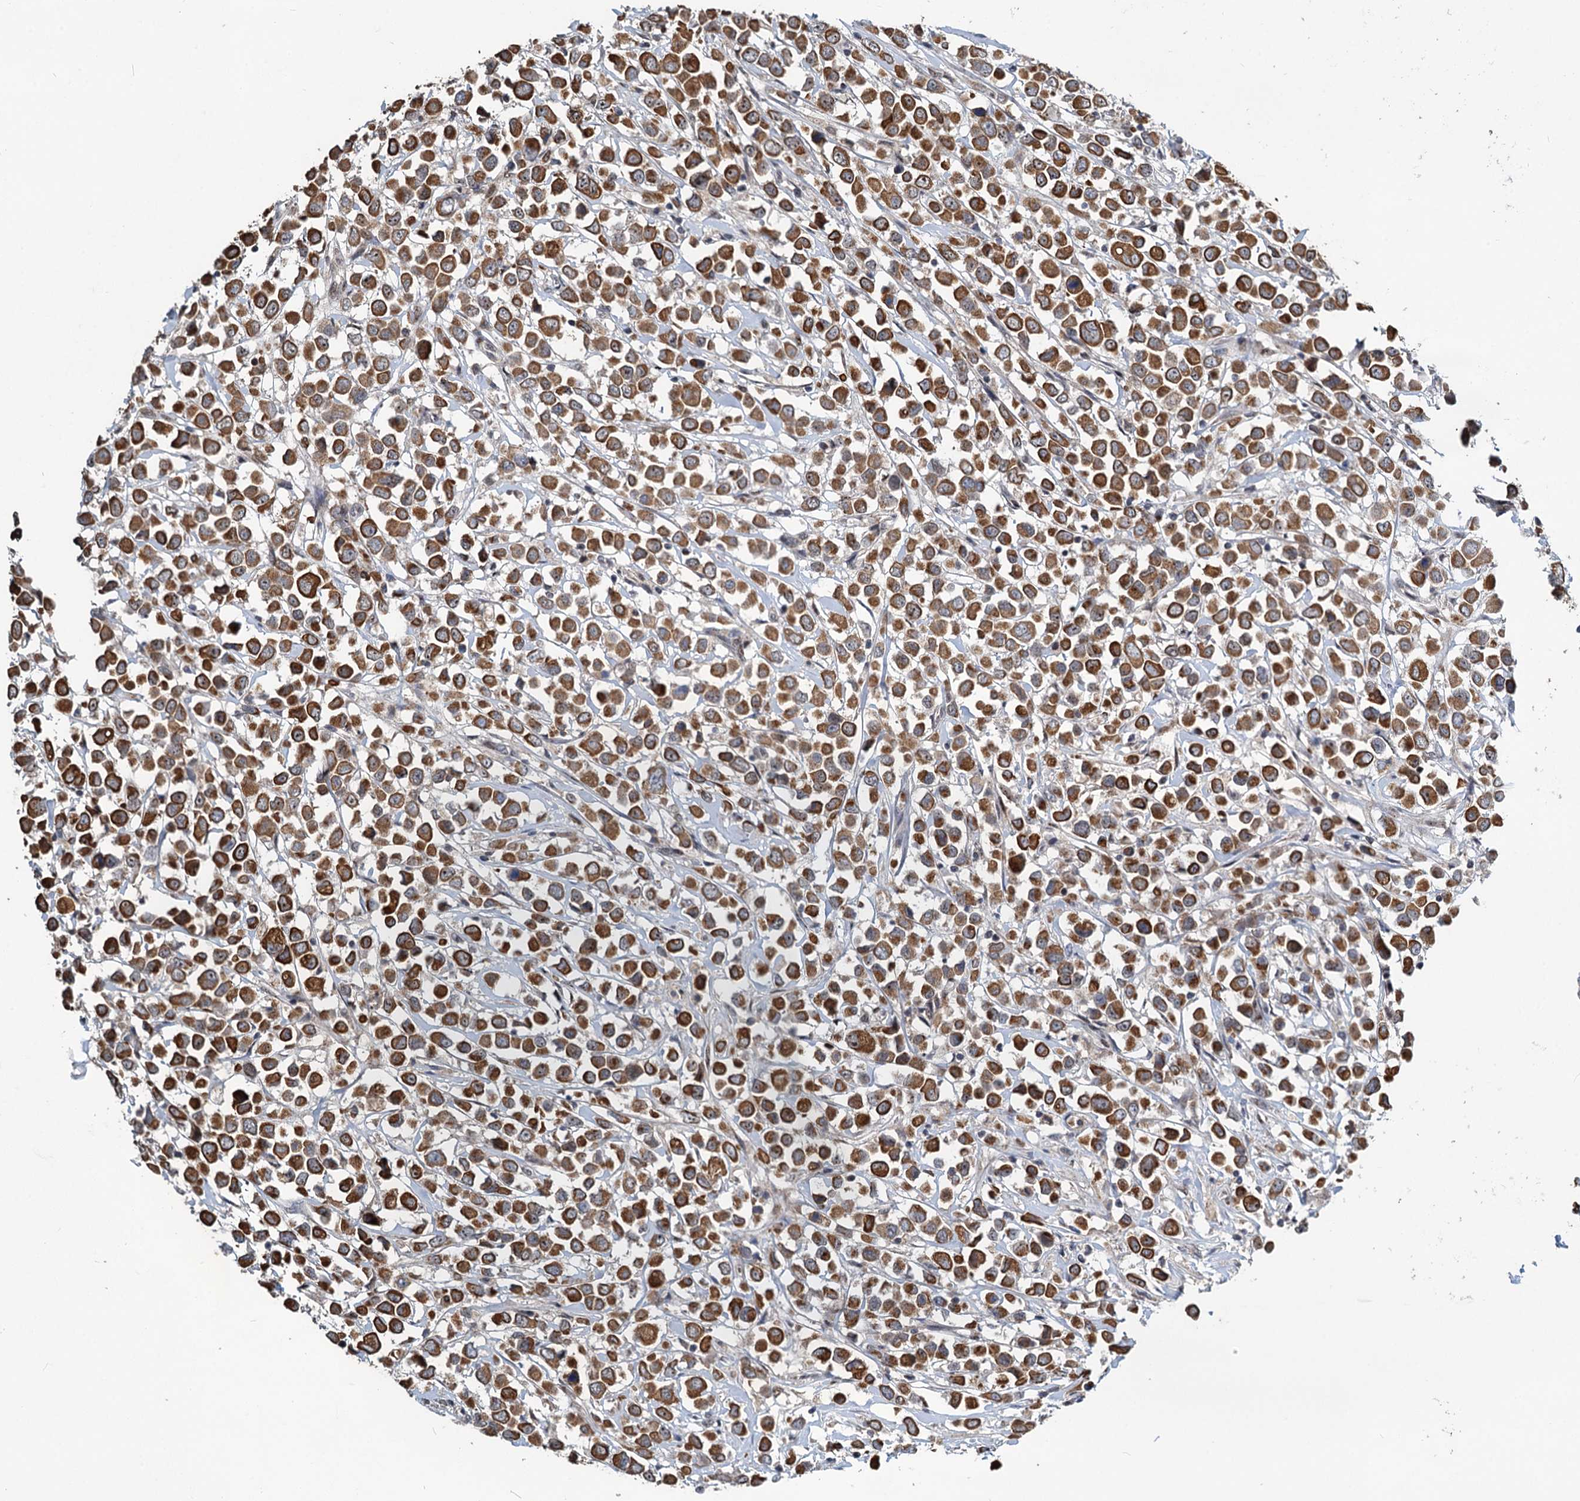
{"staining": {"intensity": "strong", "quantity": ">75%", "location": "cytoplasmic/membranous"}, "tissue": "breast cancer", "cell_type": "Tumor cells", "image_type": "cancer", "snomed": [{"axis": "morphology", "description": "Duct carcinoma"}, {"axis": "topography", "description": "Breast"}], "caption": "Strong cytoplasmic/membranous positivity is seen in approximately >75% of tumor cells in intraductal carcinoma (breast).", "gene": "RITA1", "patient": {"sex": "female", "age": 61}}